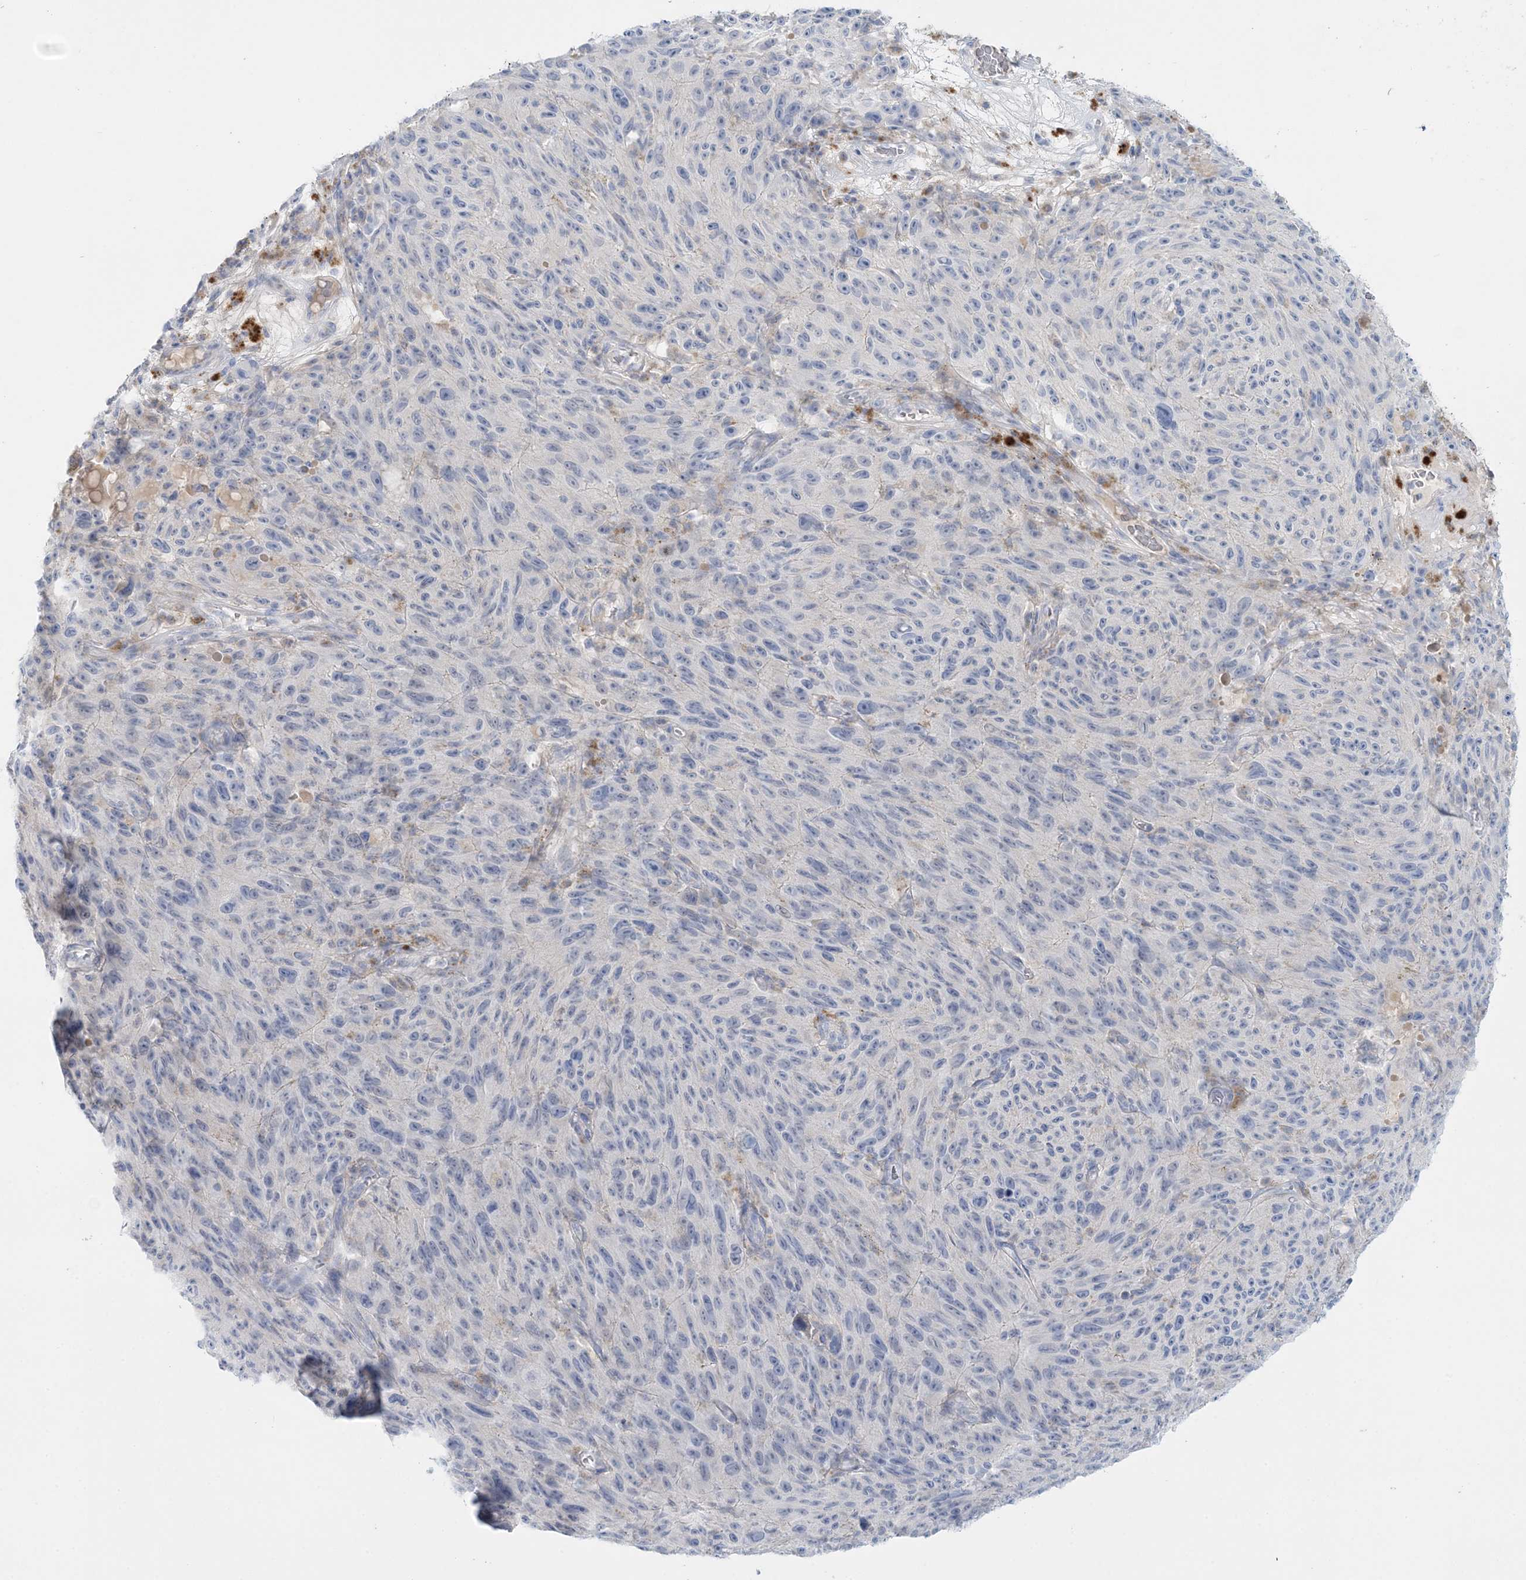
{"staining": {"intensity": "negative", "quantity": "none", "location": "none"}, "tissue": "melanoma", "cell_type": "Tumor cells", "image_type": "cancer", "snomed": [{"axis": "morphology", "description": "Malignant melanoma, NOS"}, {"axis": "topography", "description": "Skin"}], "caption": "Tumor cells show no significant positivity in melanoma.", "gene": "WDSUB1", "patient": {"sex": "female", "age": 82}}